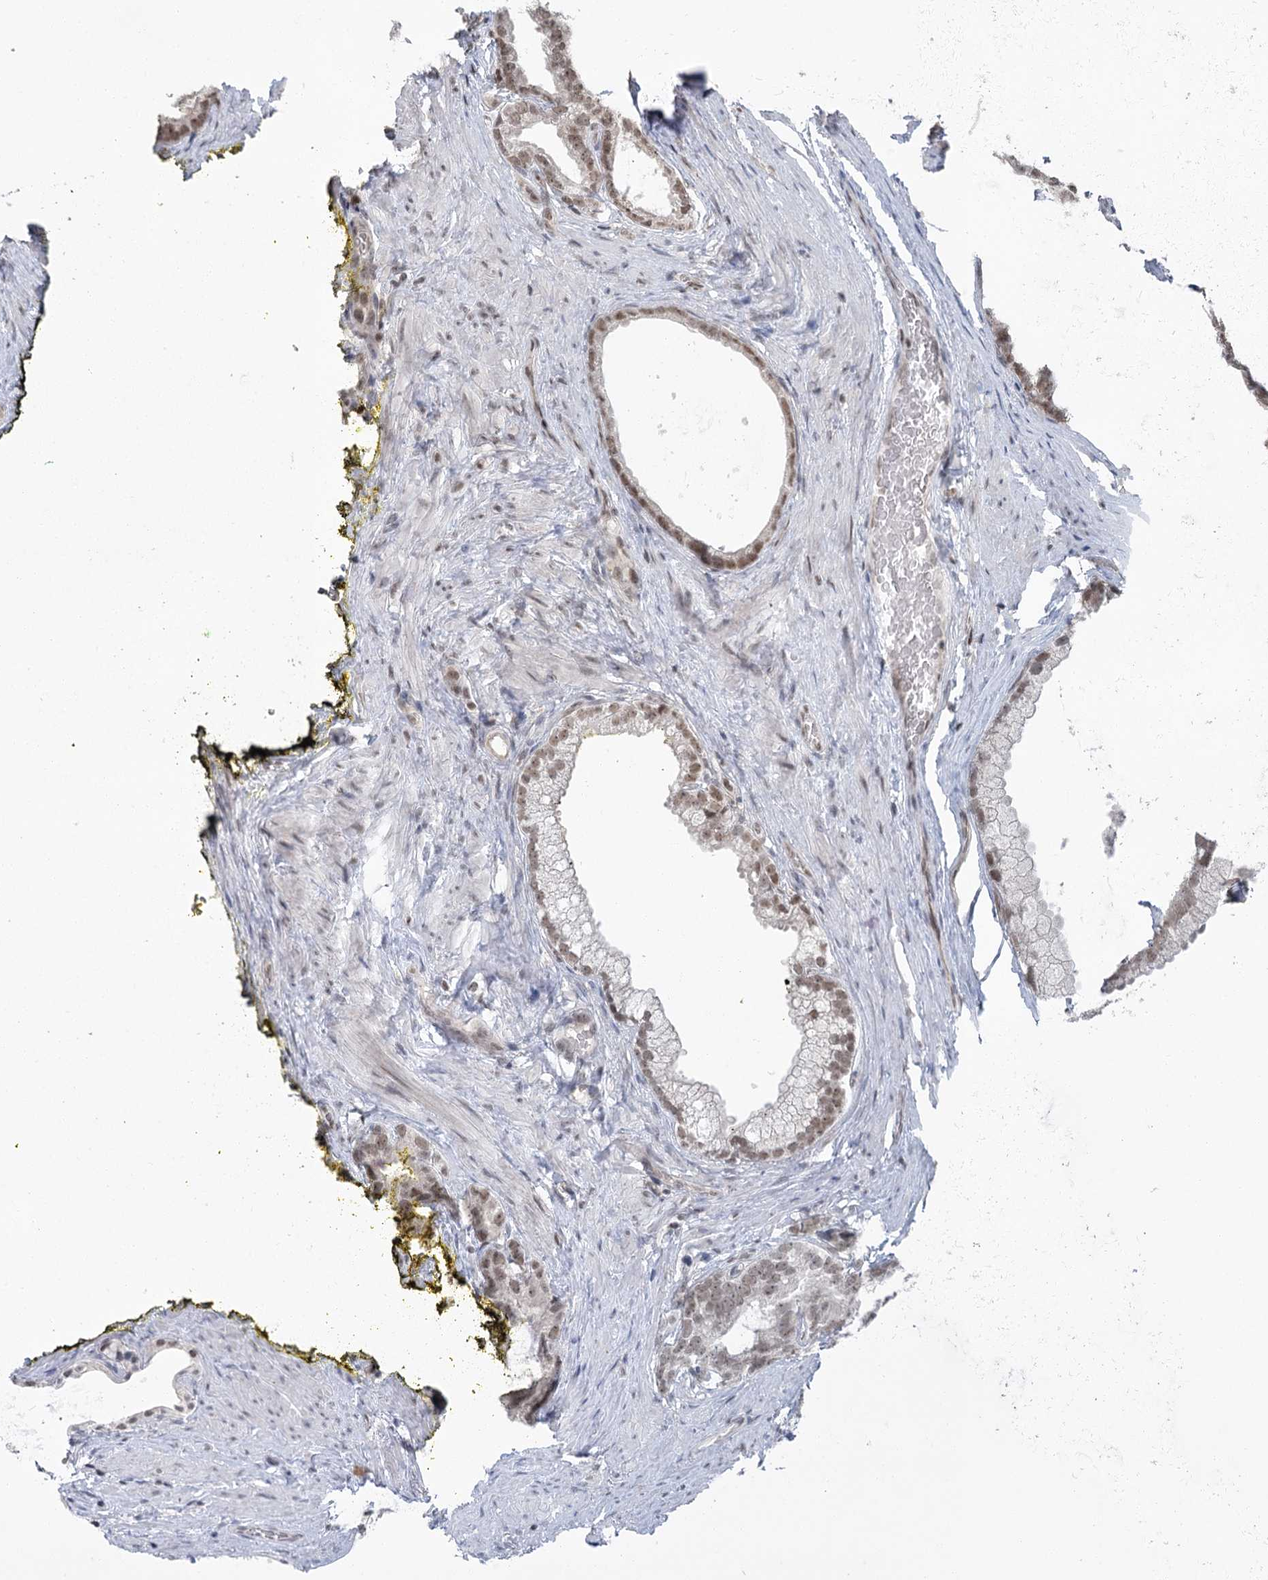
{"staining": {"intensity": "moderate", "quantity": ">75%", "location": "nuclear"}, "tissue": "prostate cancer", "cell_type": "Tumor cells", "image_type": "cancer", "snomed": [{"axis": "morphology", "description": "Adenocarcinoma, Low grade"}, {"axis": "topography", "description": "Prostate"}], "caption": "An IHC photomicrograph of neoplastic tissue is shown. Protein staining in brown labels moderate nuclear positivity in prostate adenocarcinoma (low-grade) within tumor cells.", "gene": "PDS5A", "patient": {"sex": "male", "age": 71}}